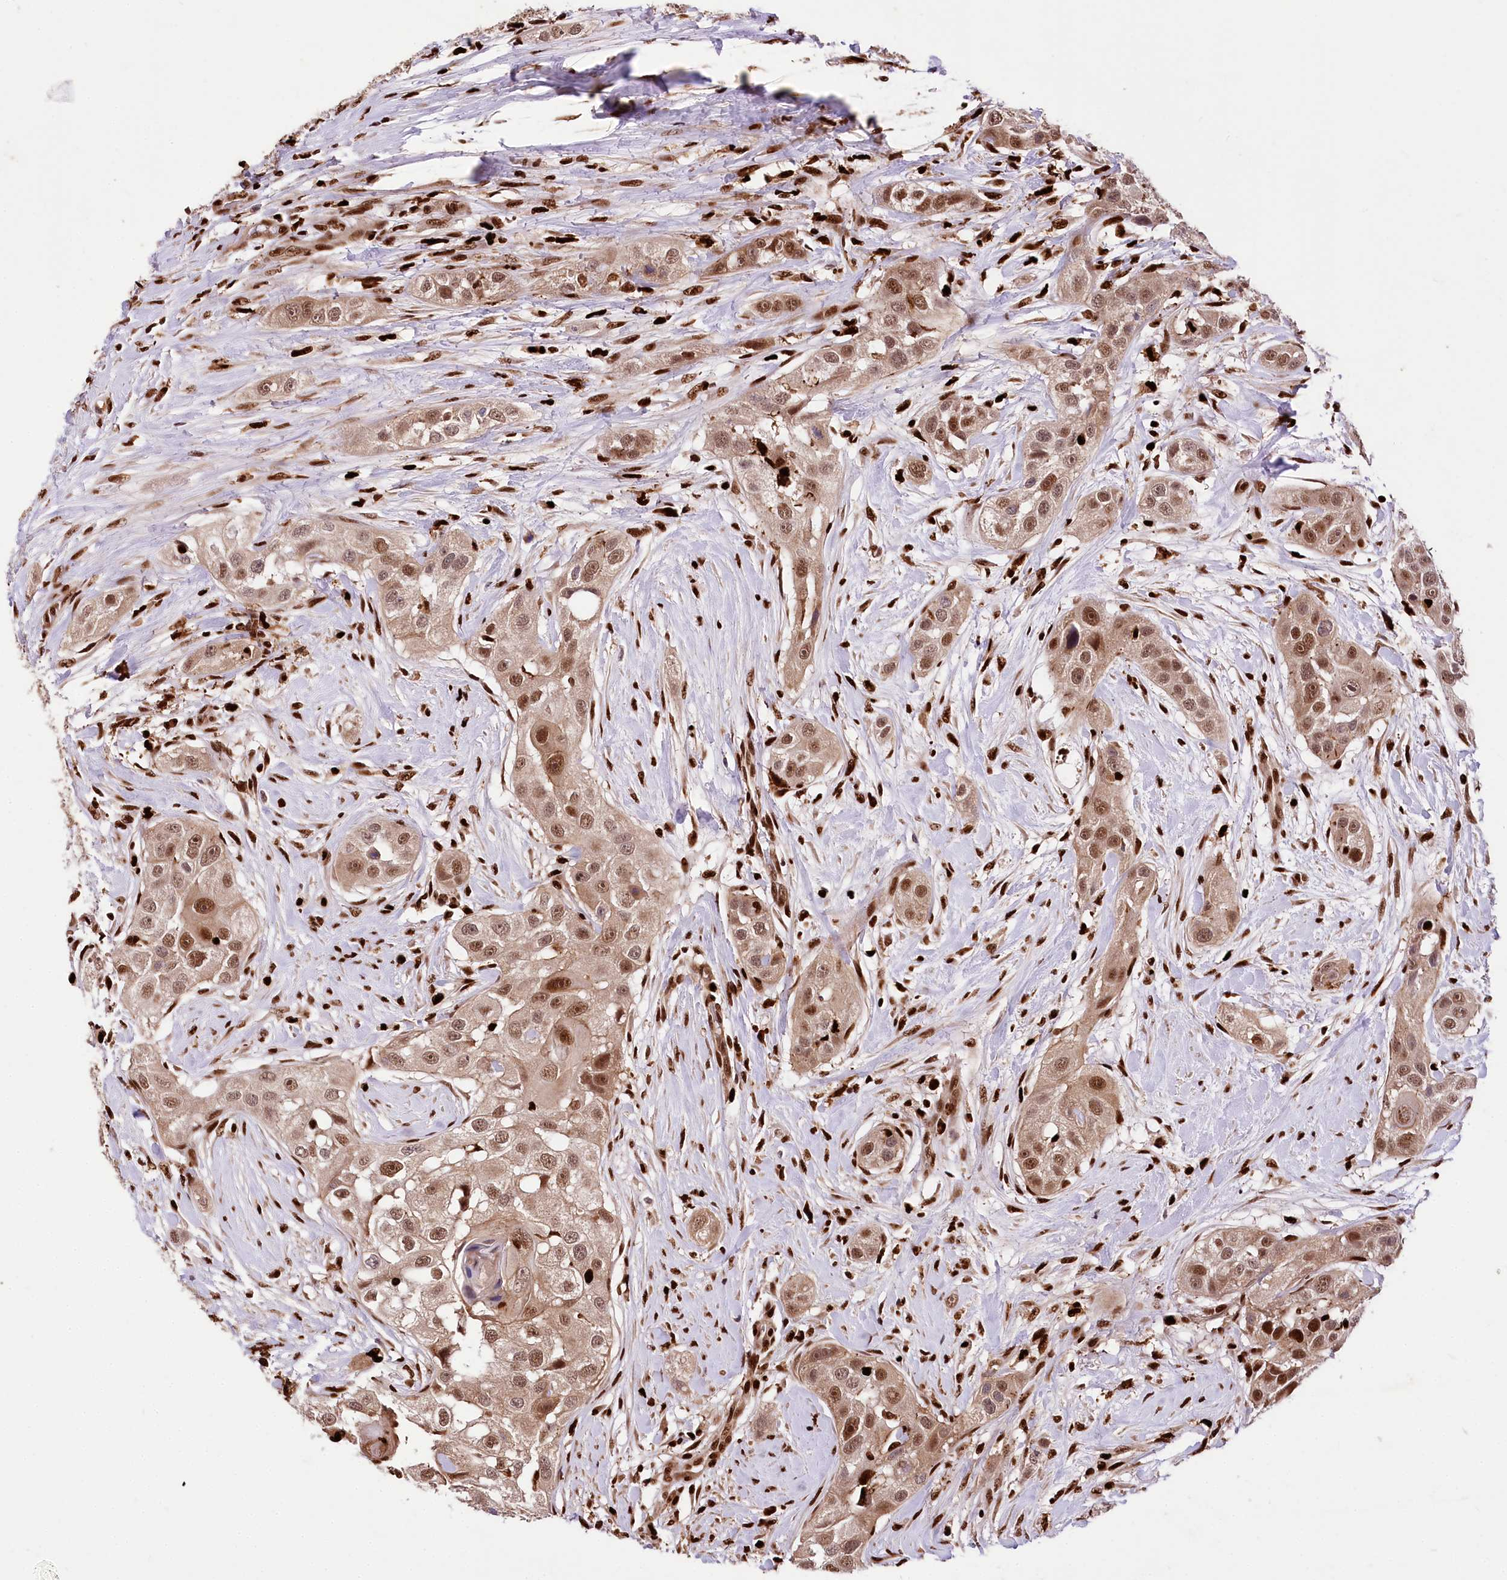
{"staining": {"intensity": "moderate", "quantity": ">75%", "location": "cytoplasmic/membranous,nuclear"}, "tissue": "head and neck cancer", "cell_type": "Tumor cells", "image_type": "cancer", "snomed": [{"axis": "morphology", "description": "Normal tissue, NOS"}, {"axis": "morphology", "description": "Squamous cell carcinoma, NOS"}, {"axis": "topography", "description": "Skeletal muscle"}, {"axis": "topography", "description": "Head-Neck"}], "caption": "Tumor cells demonstrate moderate cytoplasmic/membranous and nuclear staining in about >75% of cells in head and neck cancer (squamous cell carcinoma).", "gene": "FIGN", "patient": {"sex": "male", "age": 51}}